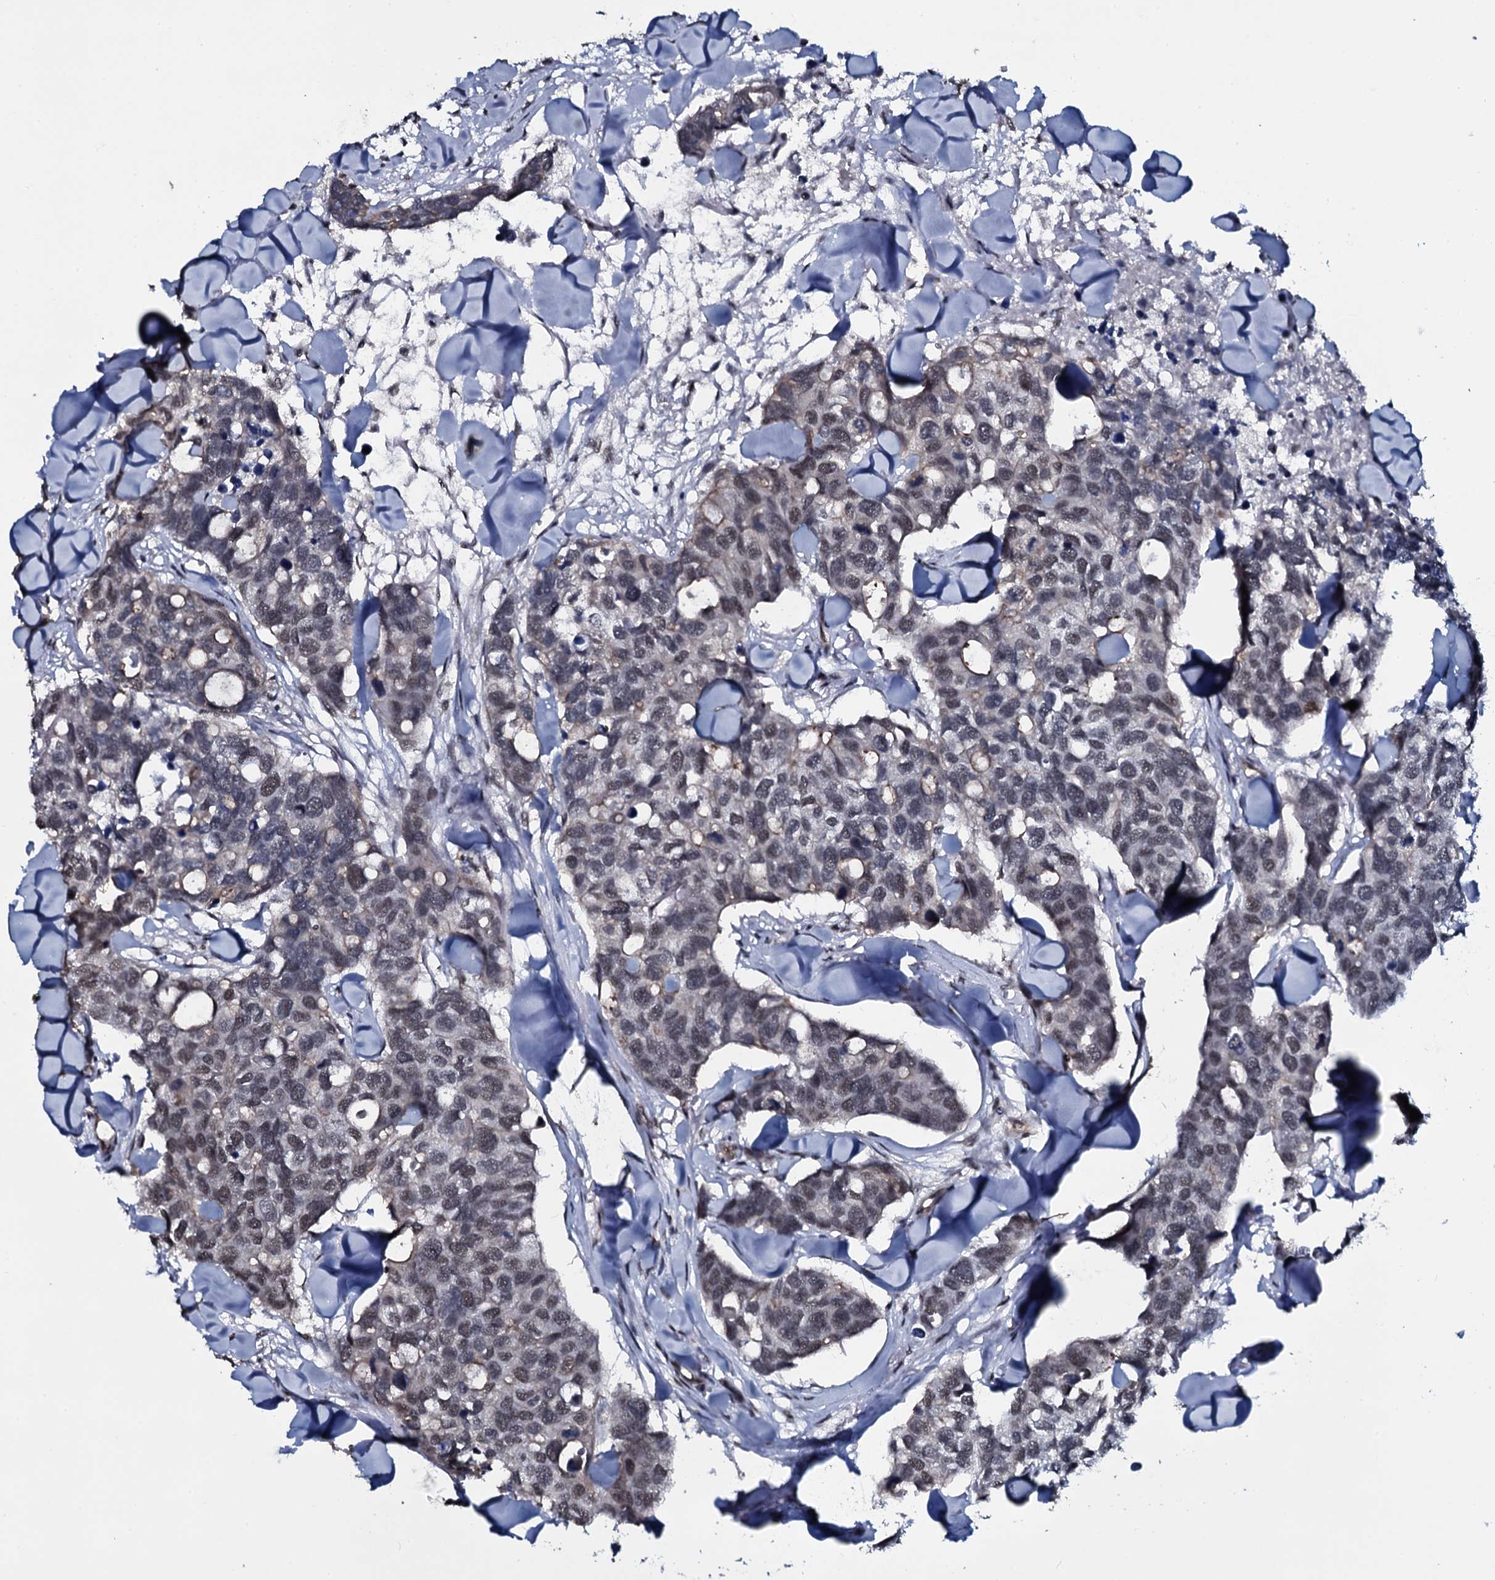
{"staining": {"intensity": "weak", "quantity": "<25%", "location": "nuclear"}, "tissue": "breast cancer", "cell_type": "Tumor cells", "image_type": "cancer", "snomed": [{"axis": "morphology", "description": "Duct carcinoma"}, {"axis": "topography", "description": "Breast"}], "caption": "Breast invasive ductal carcinoma stained for a protein using immunohistochemistry demonstrates no staining tumor cells.", "gene": "SH2D4B", "patient": {"sex": "female", "age": 83}}